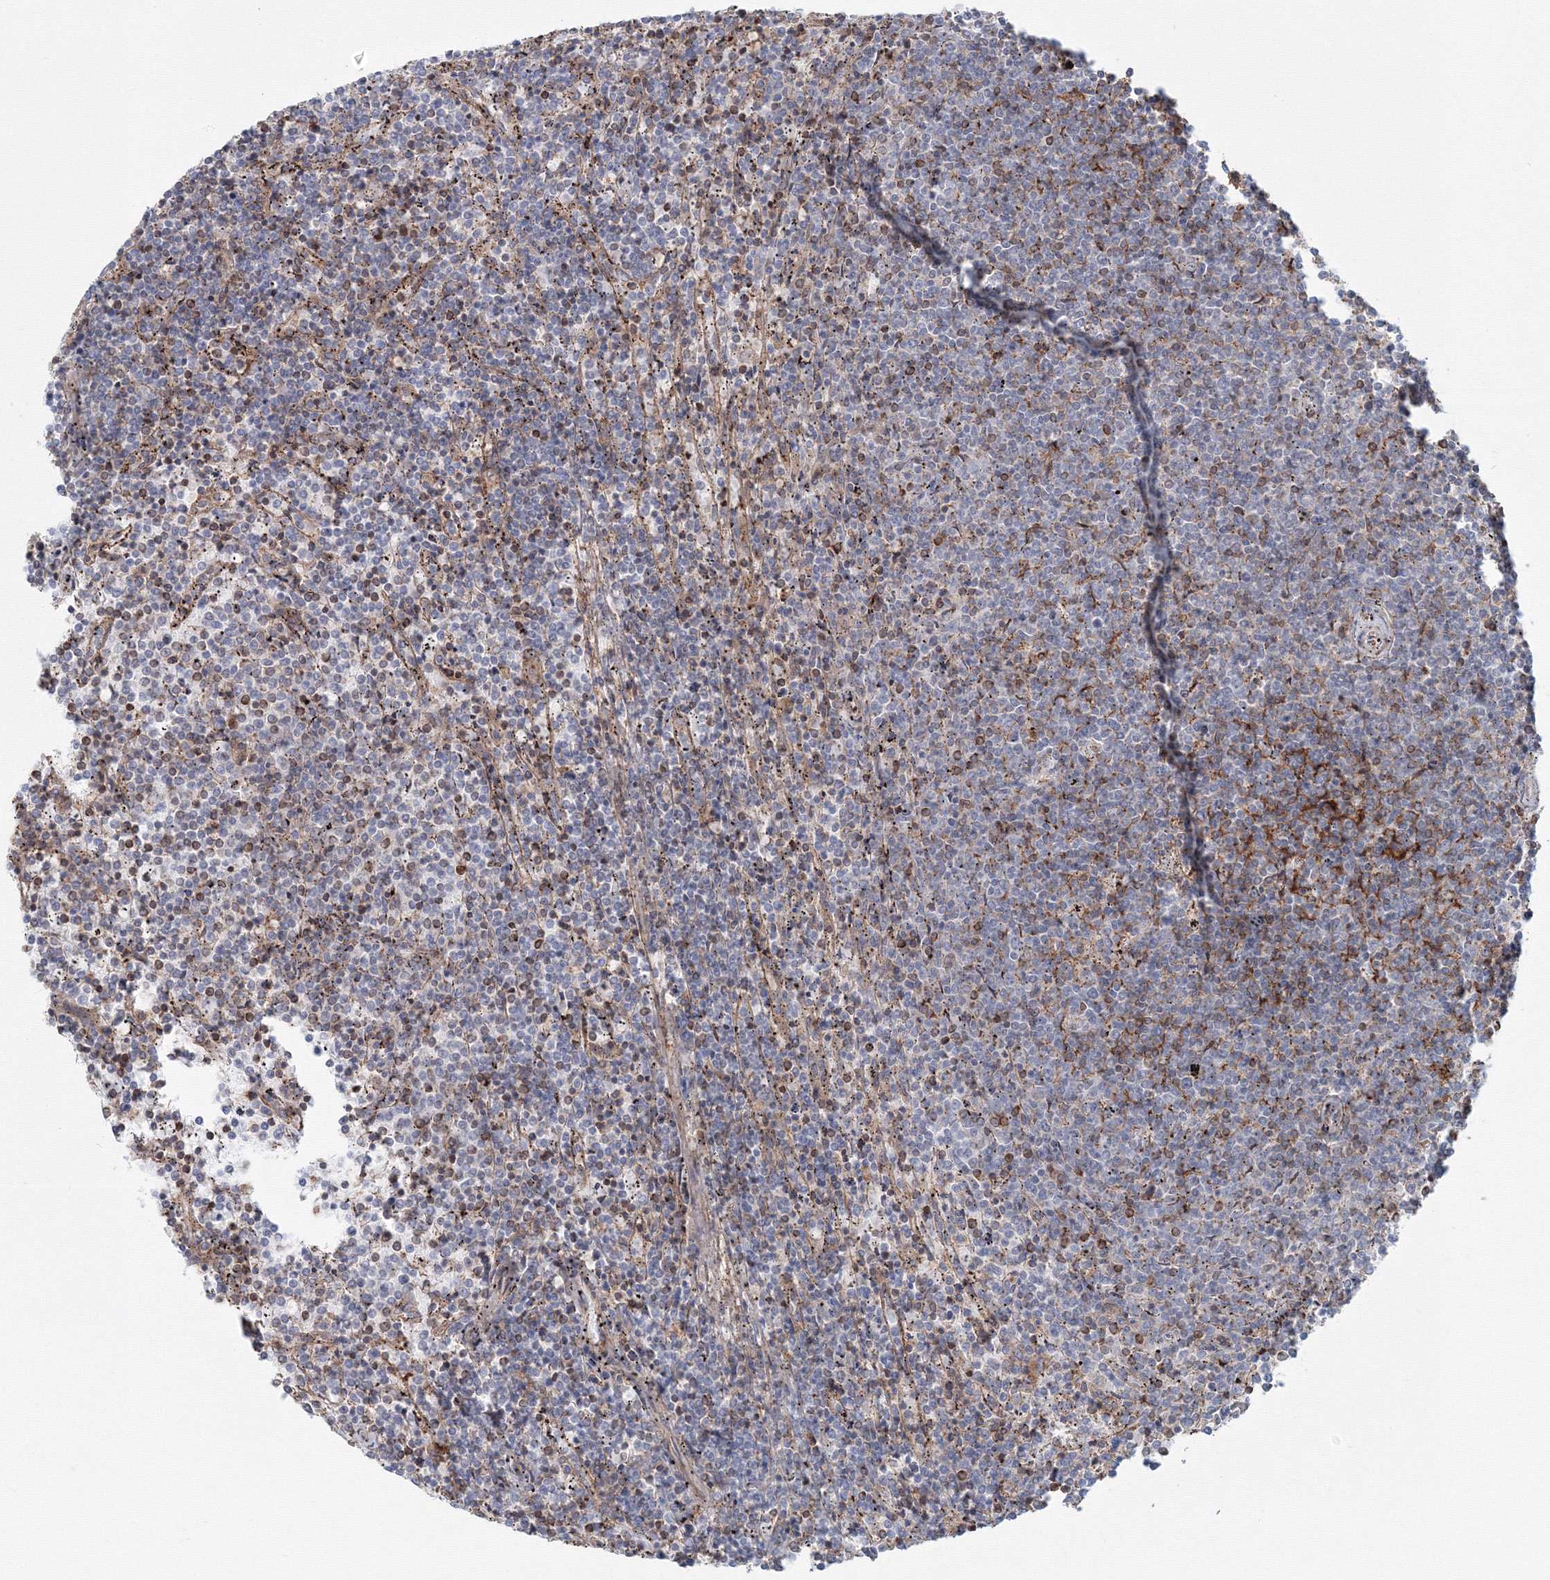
{"staining": {"intensity": "negative", "quantity": "none", "location": "none"}, "tissue": "lymphoma", "cell_type": "Tumor cells", "image_type": "cancer", "snomed": [{"axis": "morphology", "description": "Malignant lymphoma, non-Hodgkin's type, Low grade"}, {"axis": "topography", "description": "Spleen"}], "caption": "There is no significant staining in tumor cells of low-grade malignant lymphoma, non-Hodgkin's type.", "gene": "SH3PXD2A", "patient": {"sex": "female", "age": 50}}